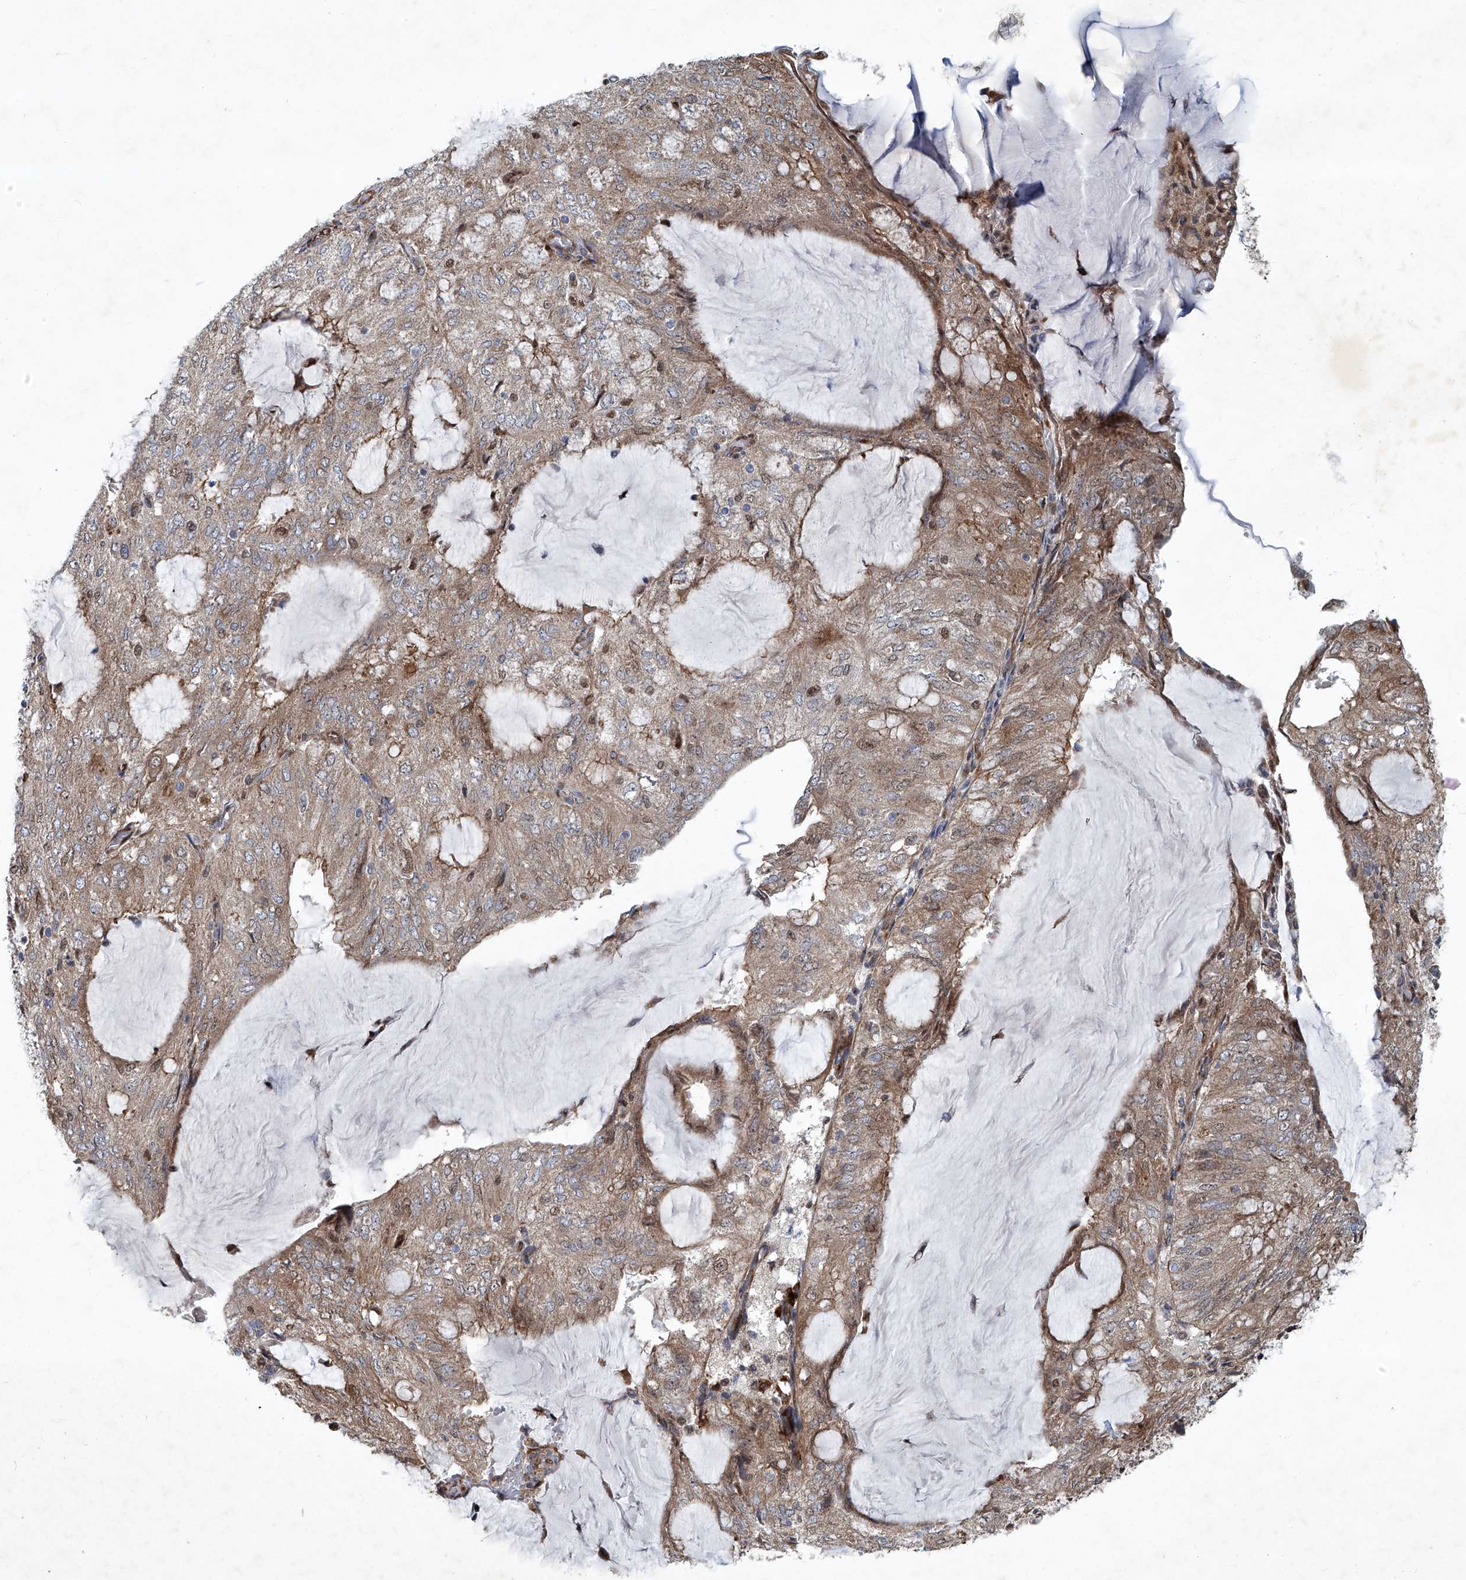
{"staining": {"intensity": "moderate", "quantity": "25%-75%", "location": "cytoplasmic/membranous"}, "tissue": "endometrial cancer", "cell_type": "Tumor cells", "image_type": "cancer", "snomed": [{"axis": "morphology", "description": "Adenocarcinoma, NOS"}, {"axis": "topography", "description": "Endometrium"}], "caption": "Endometrial adenocarcinoma stained for a protein shows moderate cytoplasmic/membranous positivity in tumor cells.", "gene": "GPR132", "patient": {"sex": "female", "age": 81}}